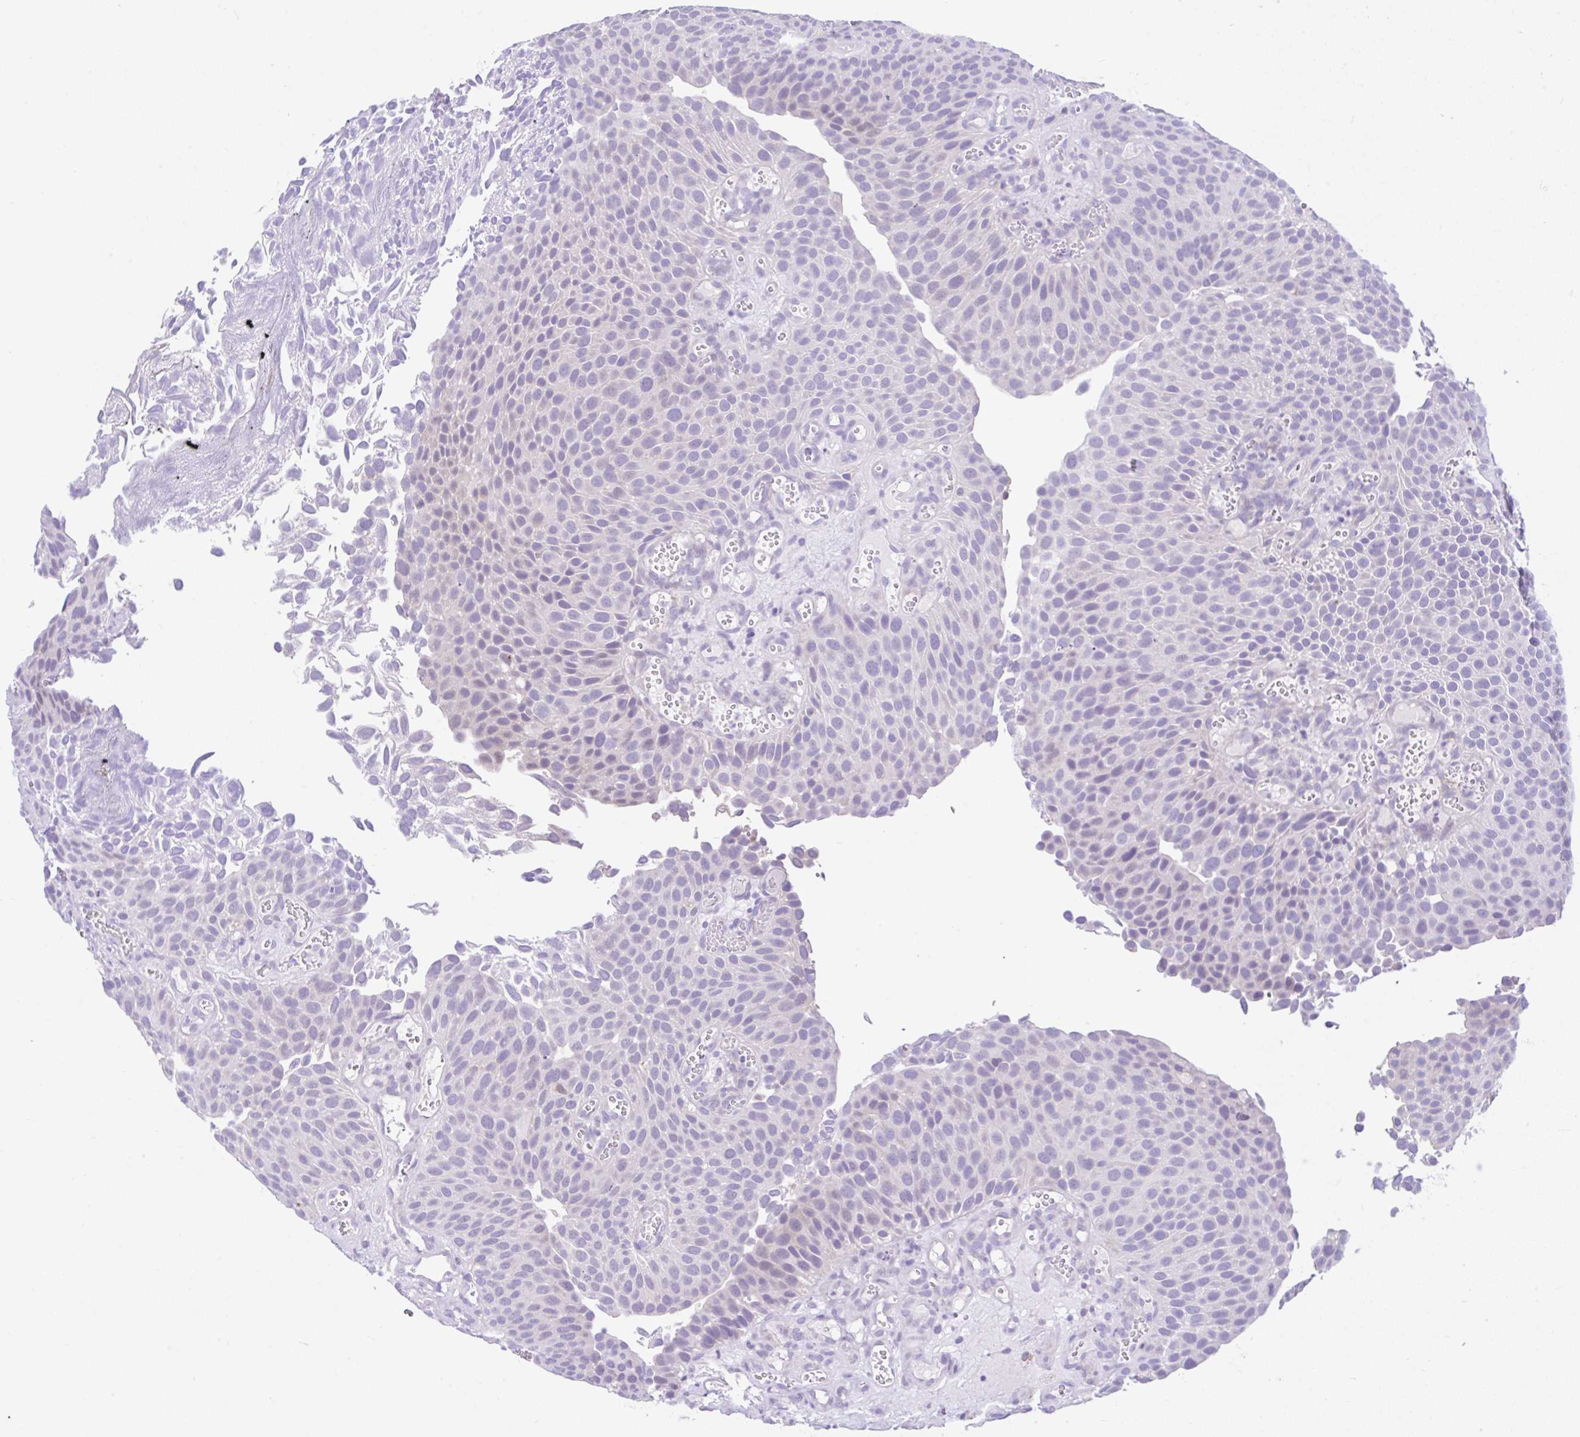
{"staining": {"intensity": "negative", "quantity": "none", "location": "none"}, "tissue": "urothelial cancer", "cell_type": "Tumor cells", "image_type": "cancer", "snomed": [{"axis": "morphology", "description": "Urothelial carcinoma, Low grade"}, {"axis": "topography", "description": "Urinary bladder"}], "caption": "A high-resolution micrograph shows IHC staining of urothelial carcinoma (low-grade), which demonstrates no significant staining in tumor cells. The staining was performed using DAB (3,3'-diaminobenzidine) to visualize the protein expression in brown, while the nuclei were stained in blue with hematoxylin (Magnification: 20x).", "gene": "ANO4", "patient": {"sex": "male", "age": 89}}